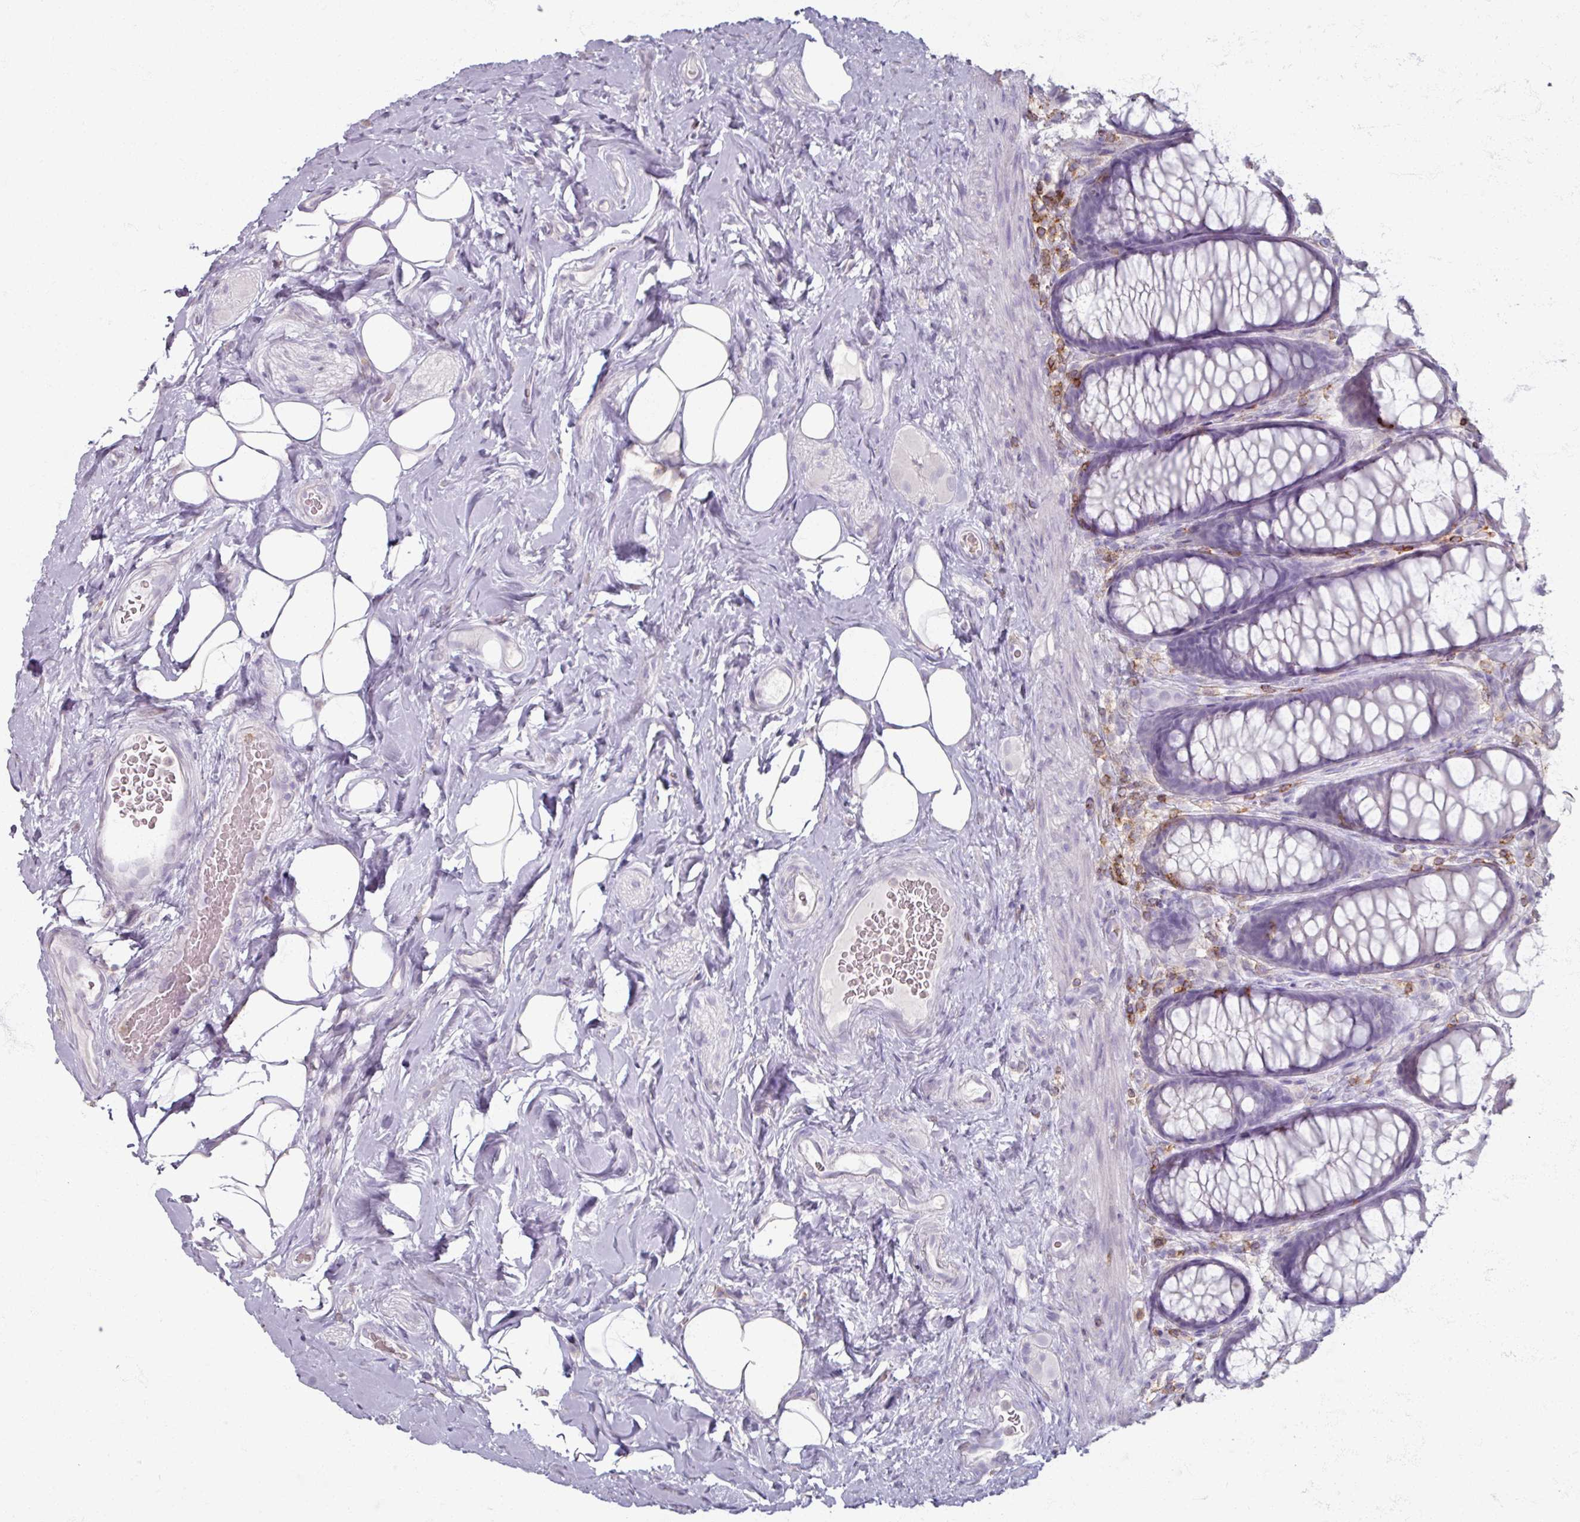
{"staining": {"intensity": "negative", "quantity": "none", "location": "none"}, "tissue": "rectum", "cell_type": "Glandular cells", "image_type": "normal", "snomed": [{"axis": "morphology", "description": "Normal tissue, NOS"}, {"axis": "topography", "description": "Rectum"}], "caption": "High magnification brightfield microscopy of normal rectum stained with DAB (3,3'-diaminobenzidine) (brown) and counterstained with hematoxylin (blue): glandular cells show no significant positivity. (DAB (3,3'-diaminobenzidine) IHC with hematoxylin counter stain).", "gene": "PTPRC", "patient": {"sex": "female", "age": 67}}